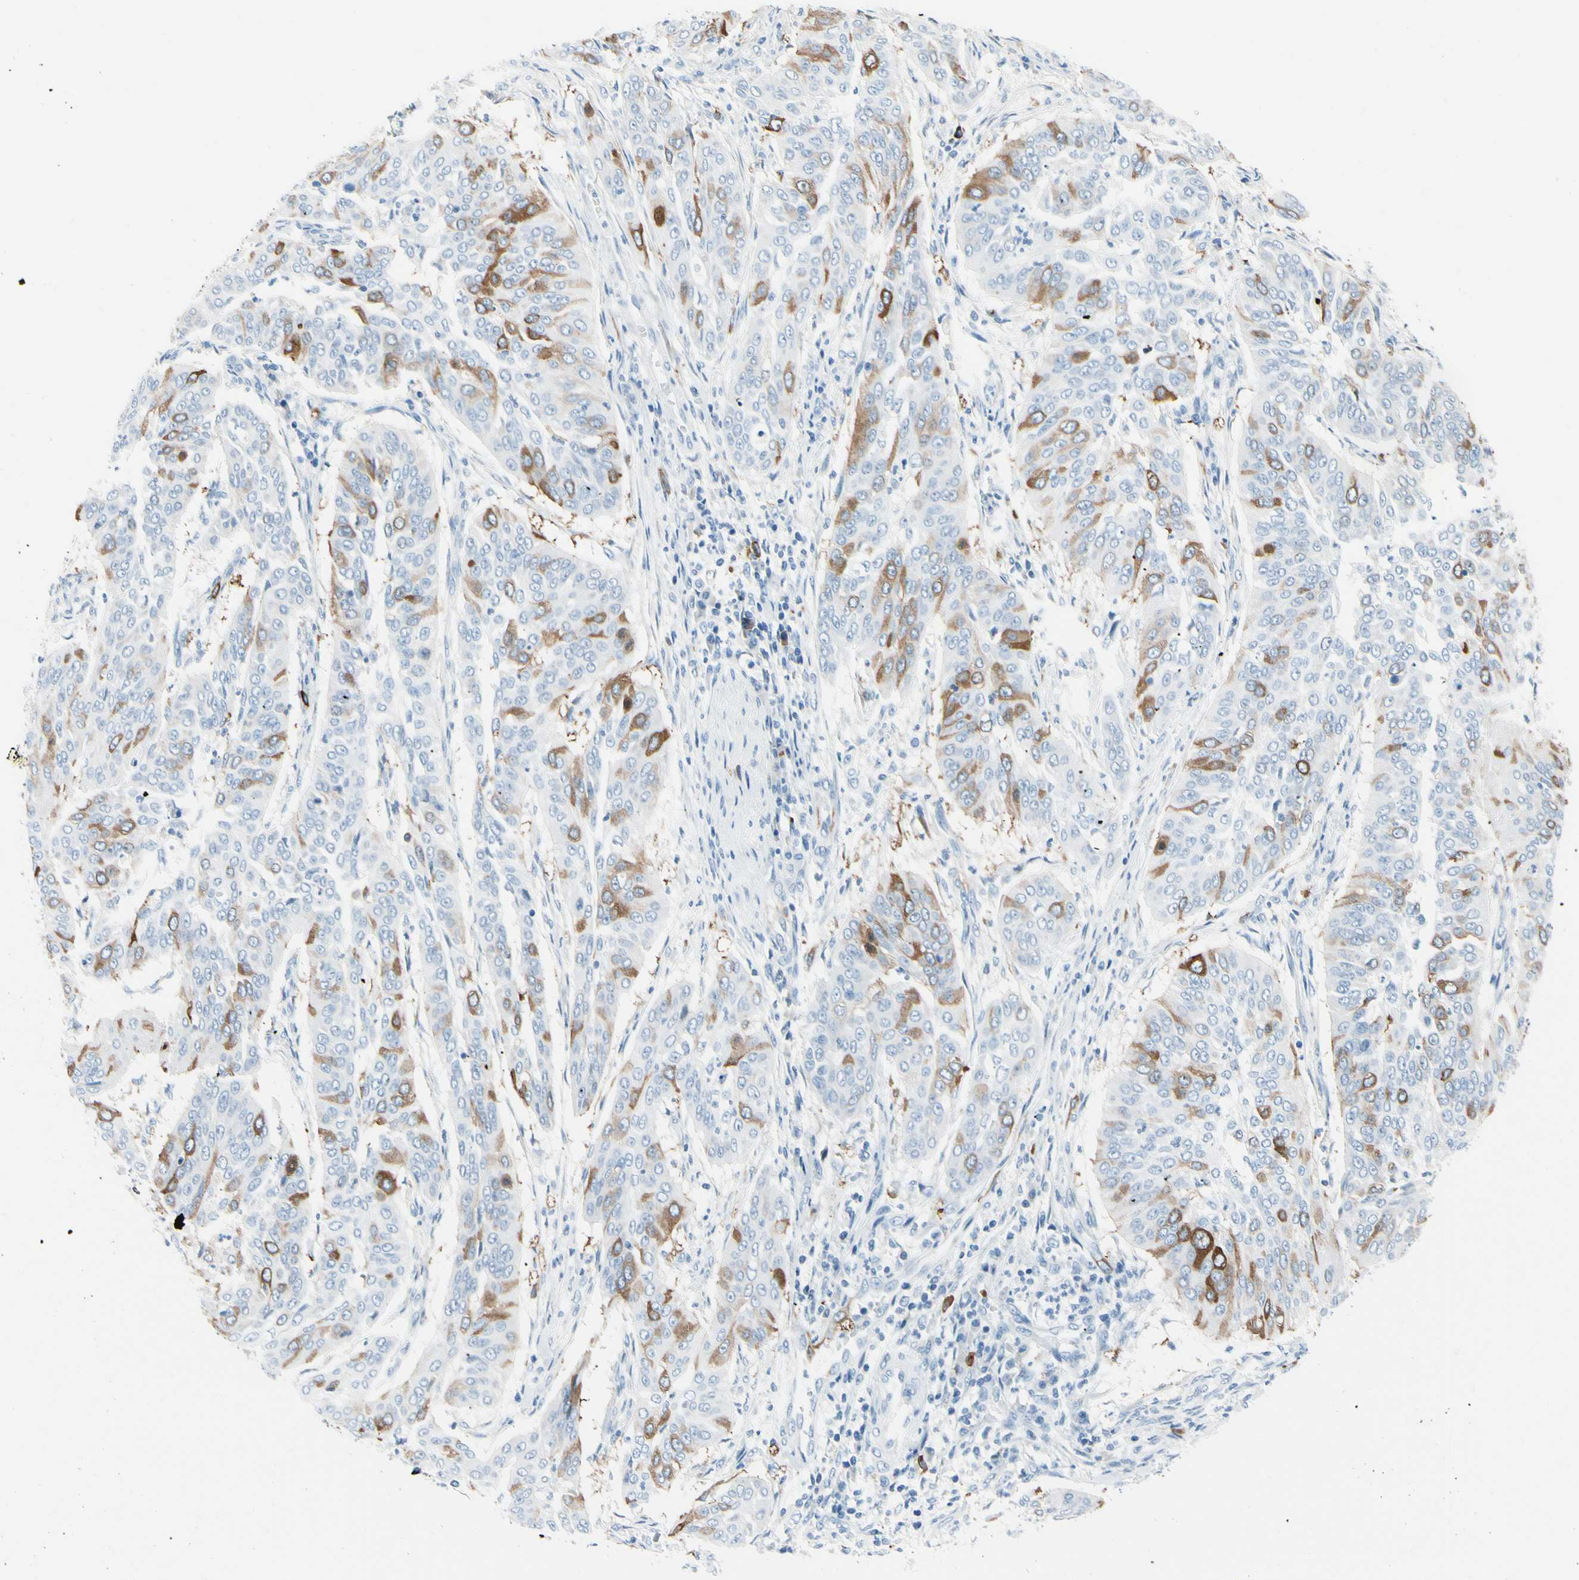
{"staining": {"intensity": "moderate", "quantity": "25%-75%", "location": "cytoplasmic/membranous"}, "tissue": "cervical cancer", "cell_type": "Tumor cells", "image_type": "cancer", "snomed": [{"axis": "morphology", "description": "Normal tissue, NOS"}, {"axis": "morphology", "description": "Squamous cell carcinoma, NOS"}, {"axis": "topography", "description": "Cervix"}], "caption": "Immunohistochemical staining of human cervical cancer shows medium levels of moderate cytoplasmic/membranous staining in about 25%-75% of tumor cells.", "gene": "TACC3", "patient": {"sex": "female", "age": 39}}